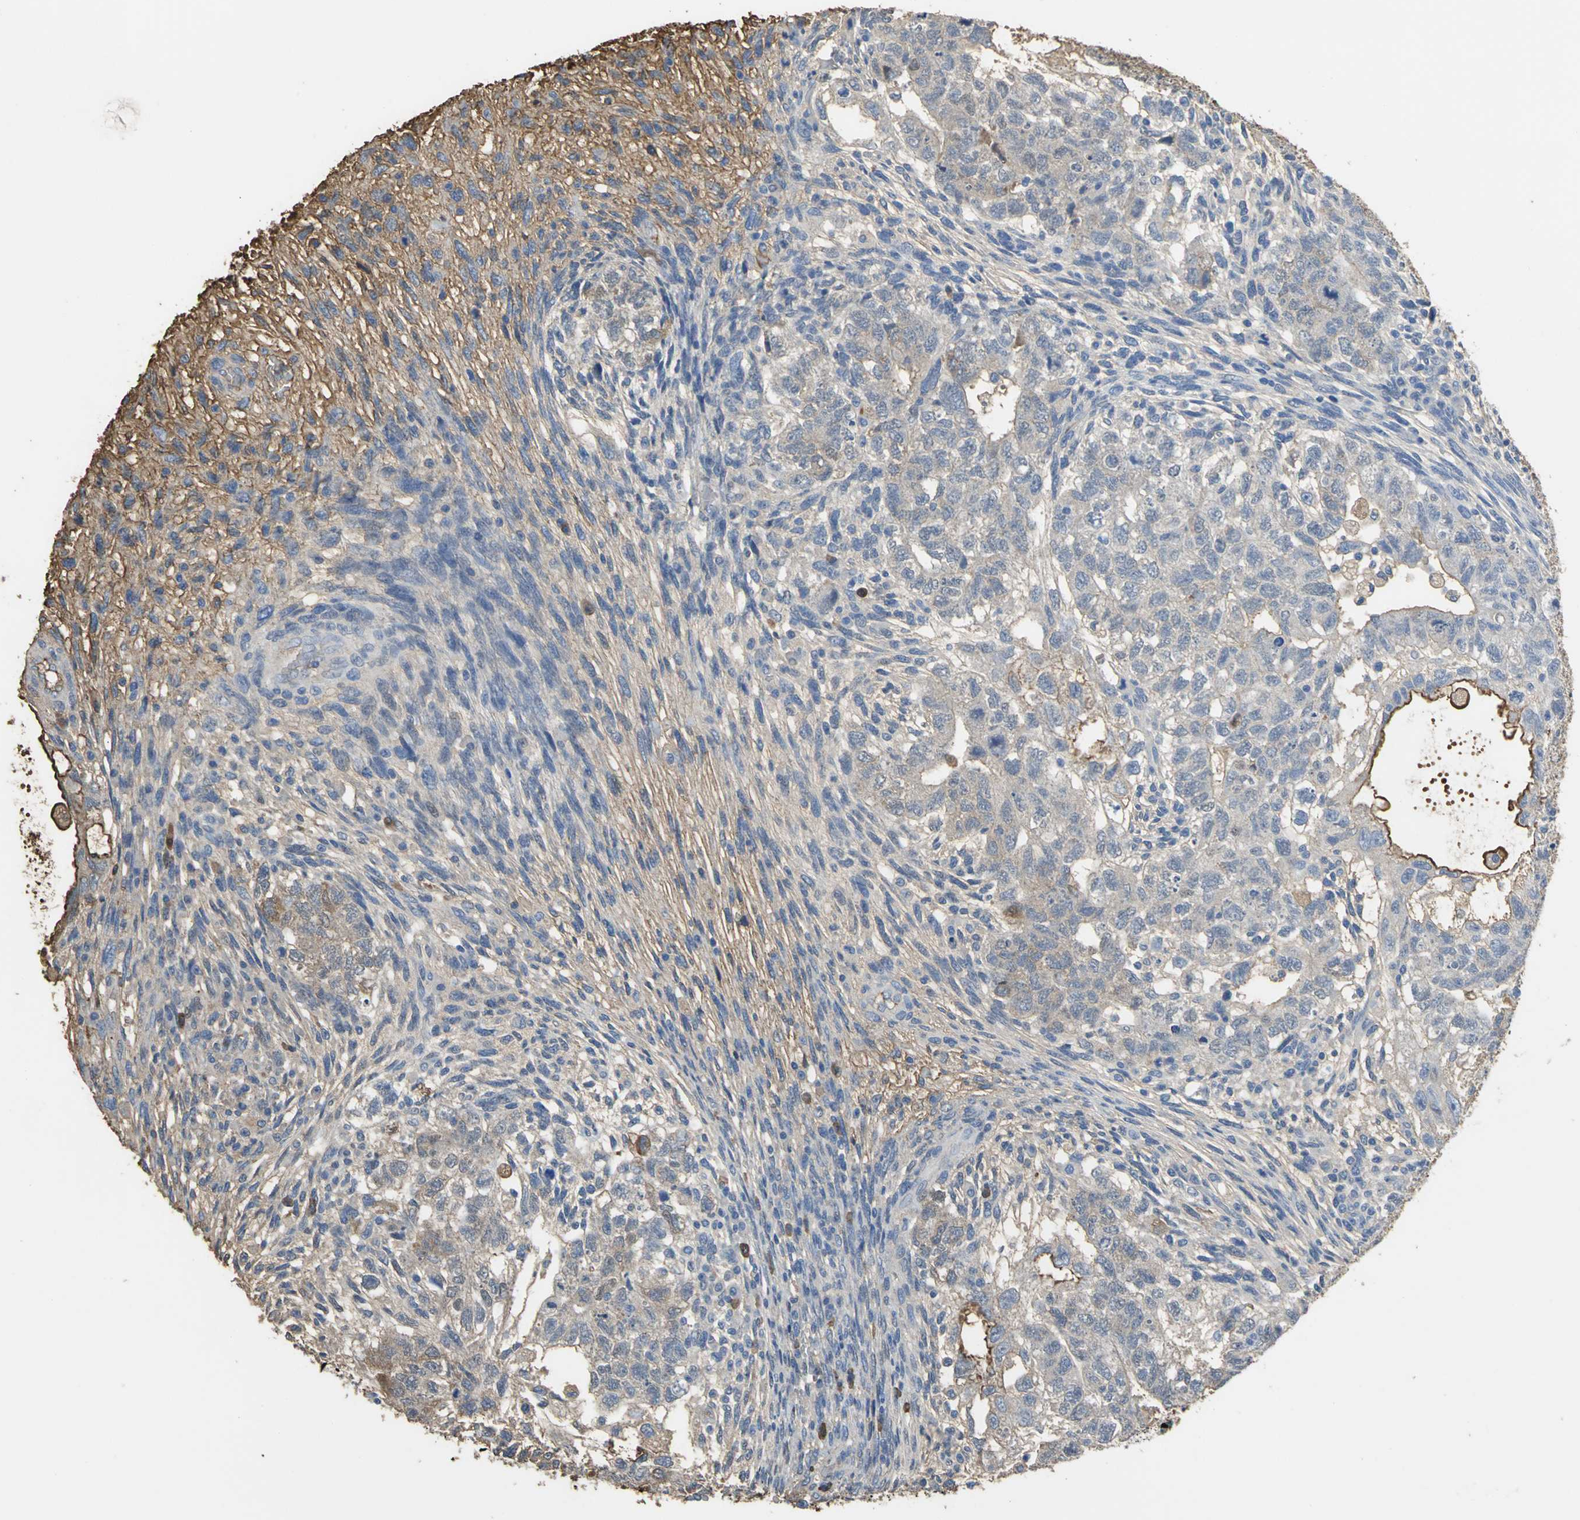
{"staining": {"intensity": "moderate", "quantity": ">75%", "location": "cytoplasmic/membranous"}, "tissue": "testis cancer", "cell_type": "Tumor cells", "image_type": "cancer", "snomed": [{"axis": "morphology", "description": "Normal tissue, NOS"}, {"axis": "morphology", "description": "Carcinoma, Embryonal, NOS"}, {"axis": "topography", "description": "Testis"}], "caption": "An immunohistochemistry (IHC) photomicrograph of neoplastic tissue is shown. Protein staining in brown highlights moderate cytoplasmic/membranous positivity in testis embryonal carcinoma within tumor cells.", "gene": "GYG2", "patient": {"sex": "male", "age": 36}}